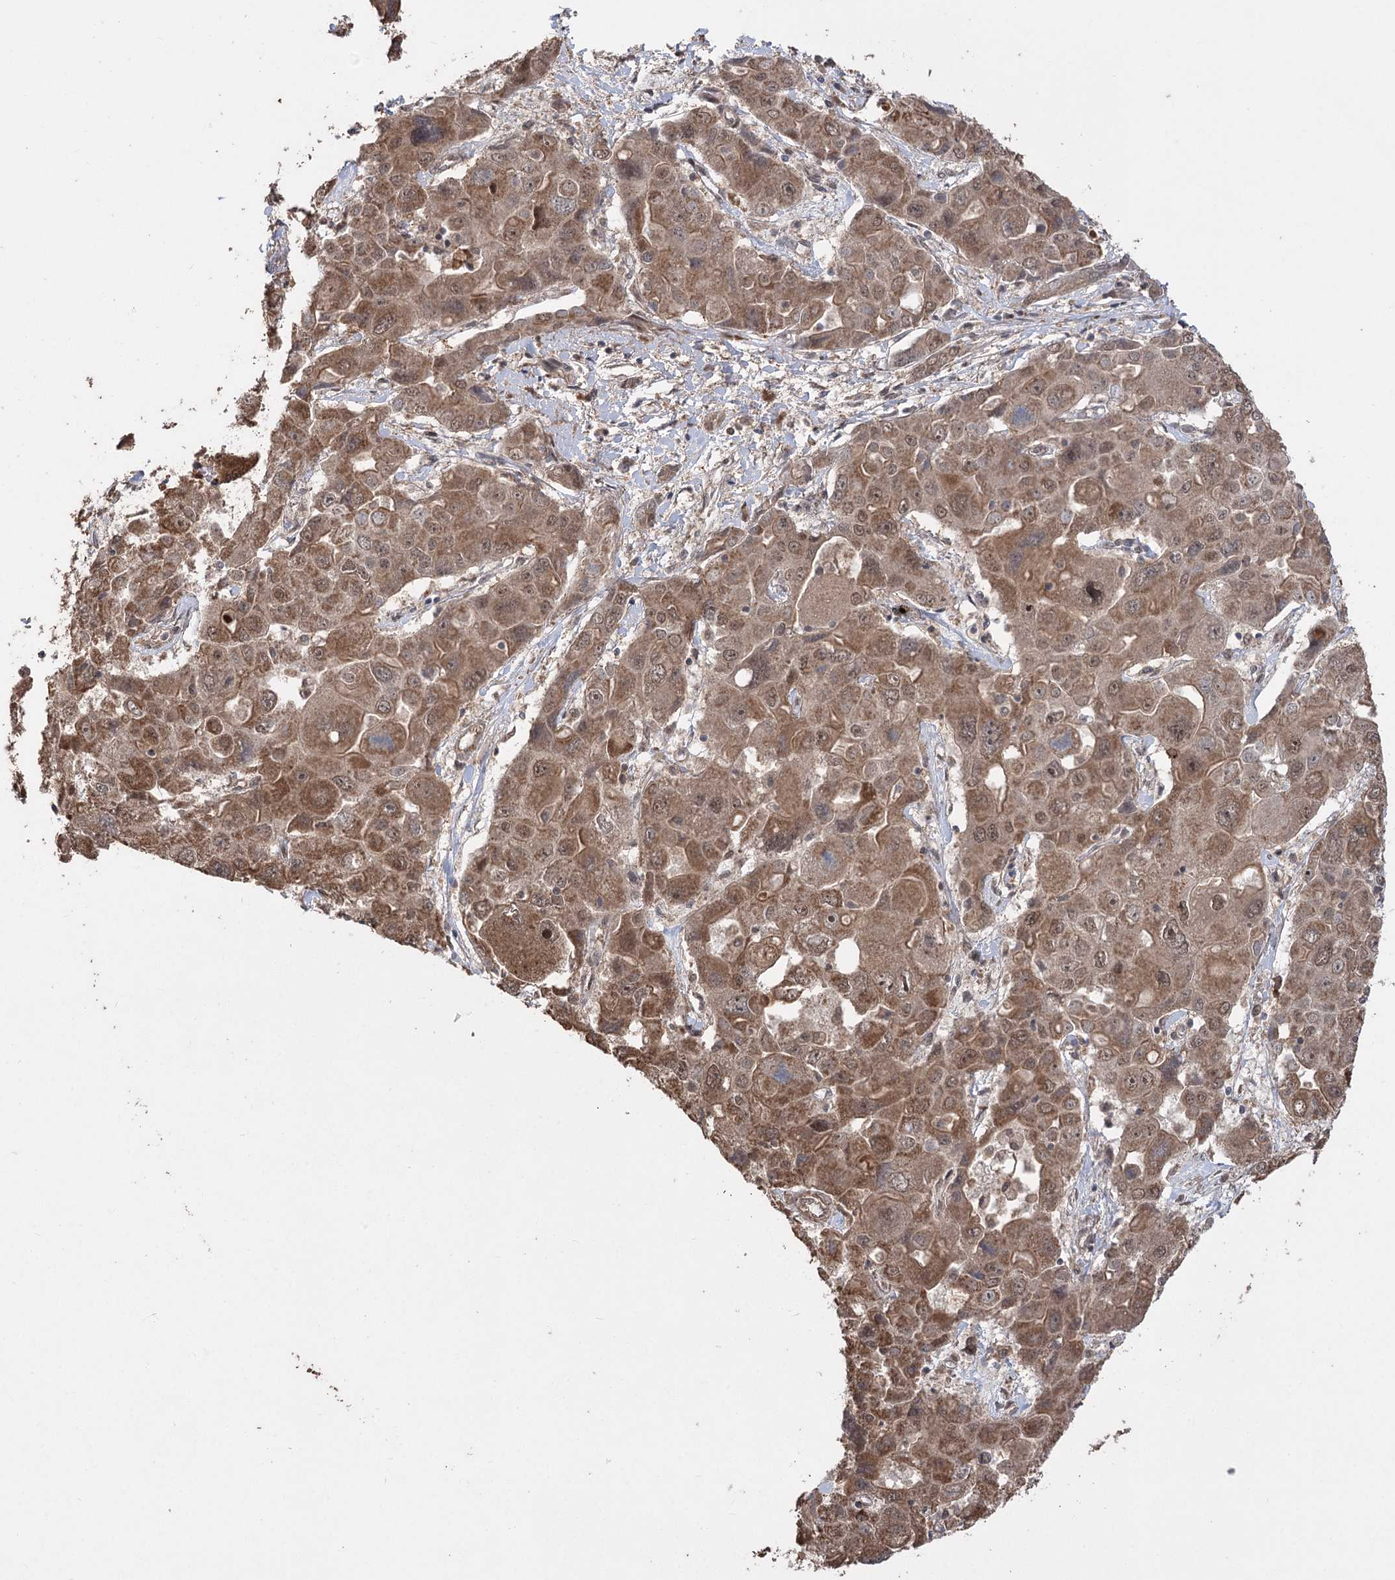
{"staining": {"intensity": "moderate", "quantity": ">75%", "location": "cytoplasmic/membranous,nuclear"}, "tissue": "liver cancer", "cell_type": "Tumor cells", "image_type": "cancer", "snomed": [{"axis": "morphology", "description": "Cholangiocarcinoma"}, {"axis": "topography", "description": "Liver"}], "caption": "Immunohistochemistry of human cholangiocarcinoma (liver) exhibits medium levels of moderate cytoplasmic/membranous and nuclear positivity in about >75% of tumor cells.", "gene": "TENM2", "patient": {"sex": "male", "age": 67}}